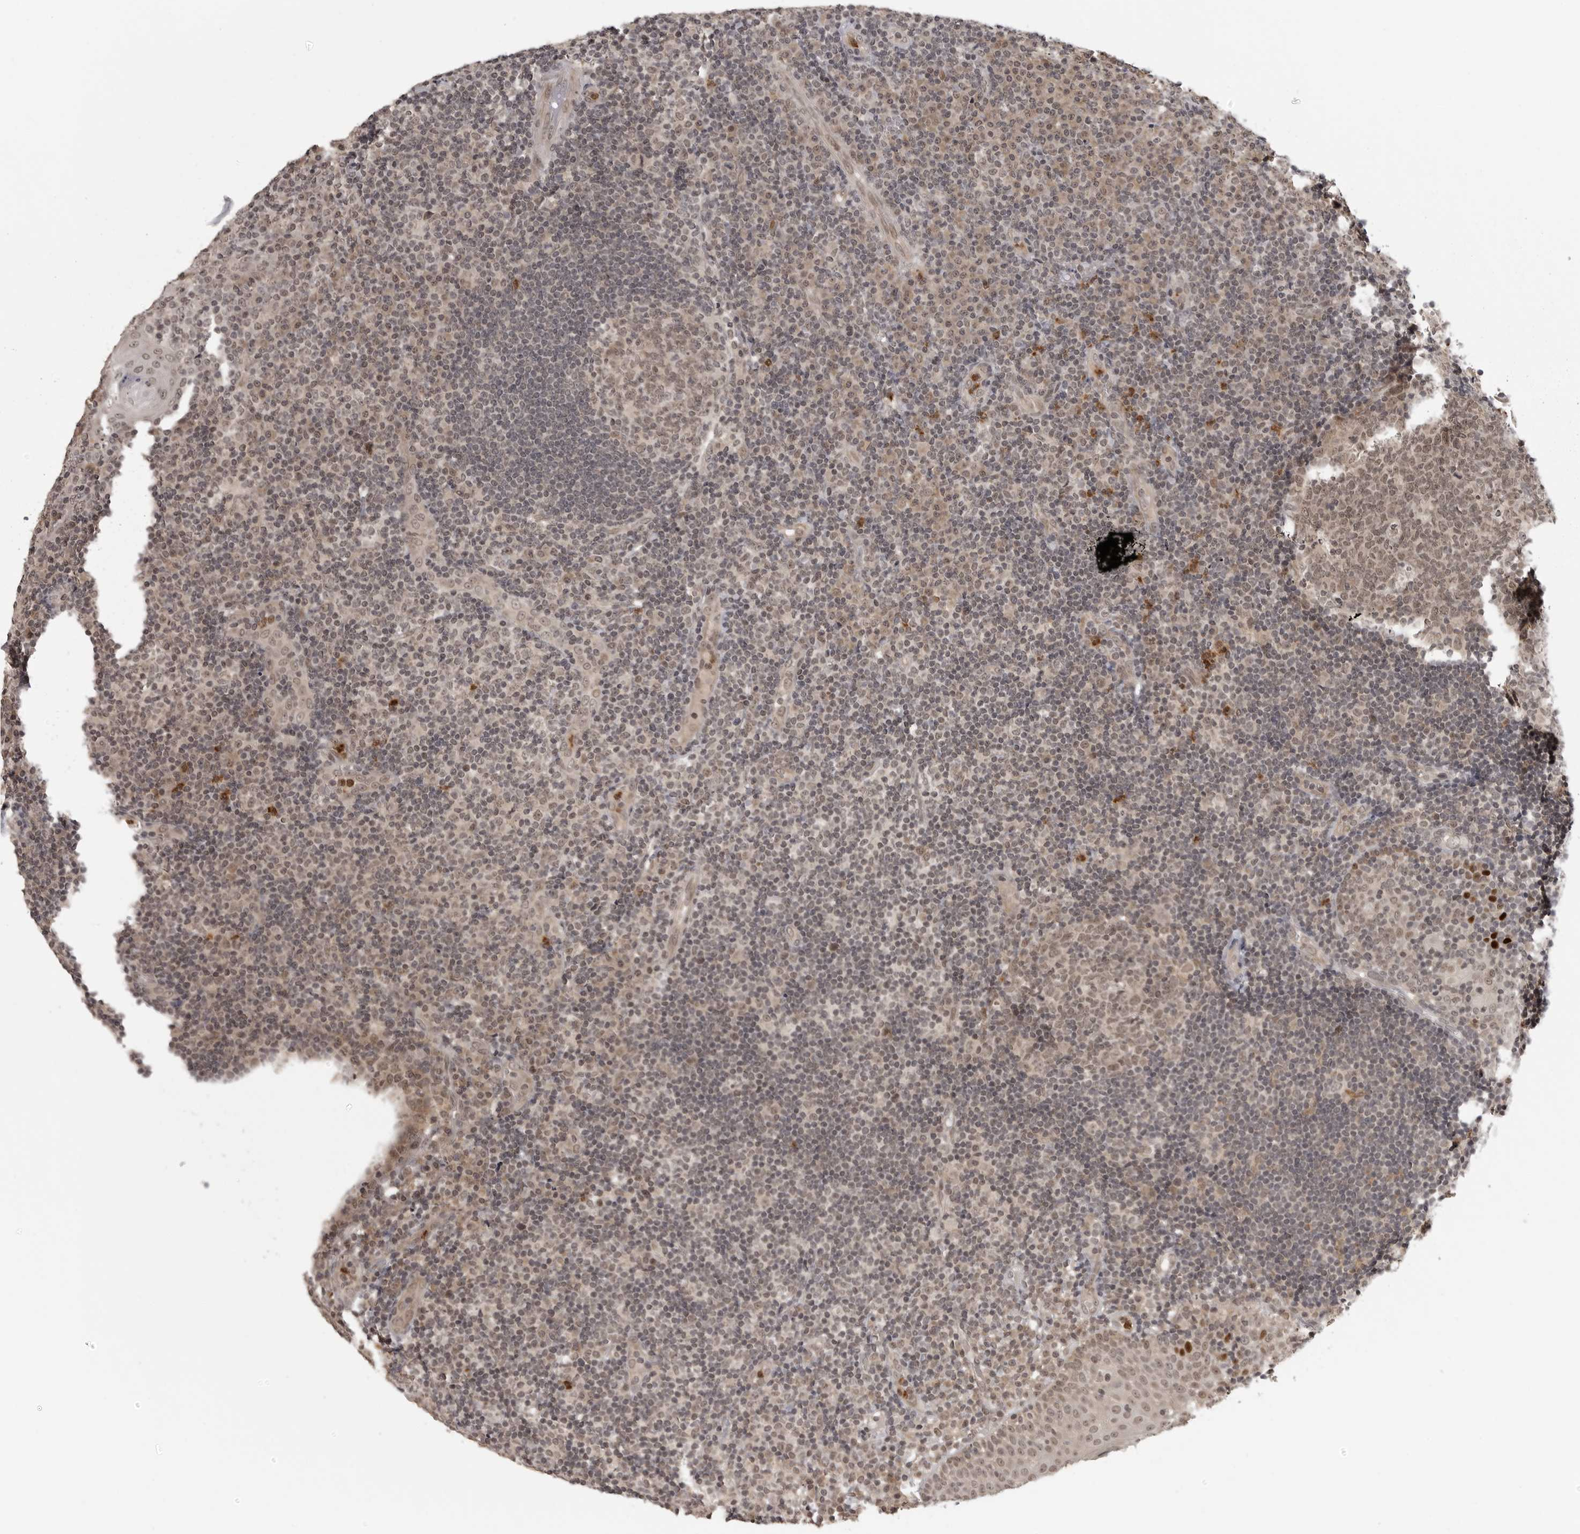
{"staining": {"intensity": "weak", "quantity": ">75%", "location": "nuclear"}, "tissue": "tonsil", "cell_type": "Germinal center cells", "image_type": "normal", "snomed": [{"axis": "morphology", "description": "Normal tissue, NOS"}, {"axis": "topography", "description": "Tonsil"}], "caption": "Germinal center cells show low levels of weak nuclear positivity in approximately >75% of cells in normal human tonsil.", "gene": "PEG3", "patient": {"sex": "female", "age": 40}}